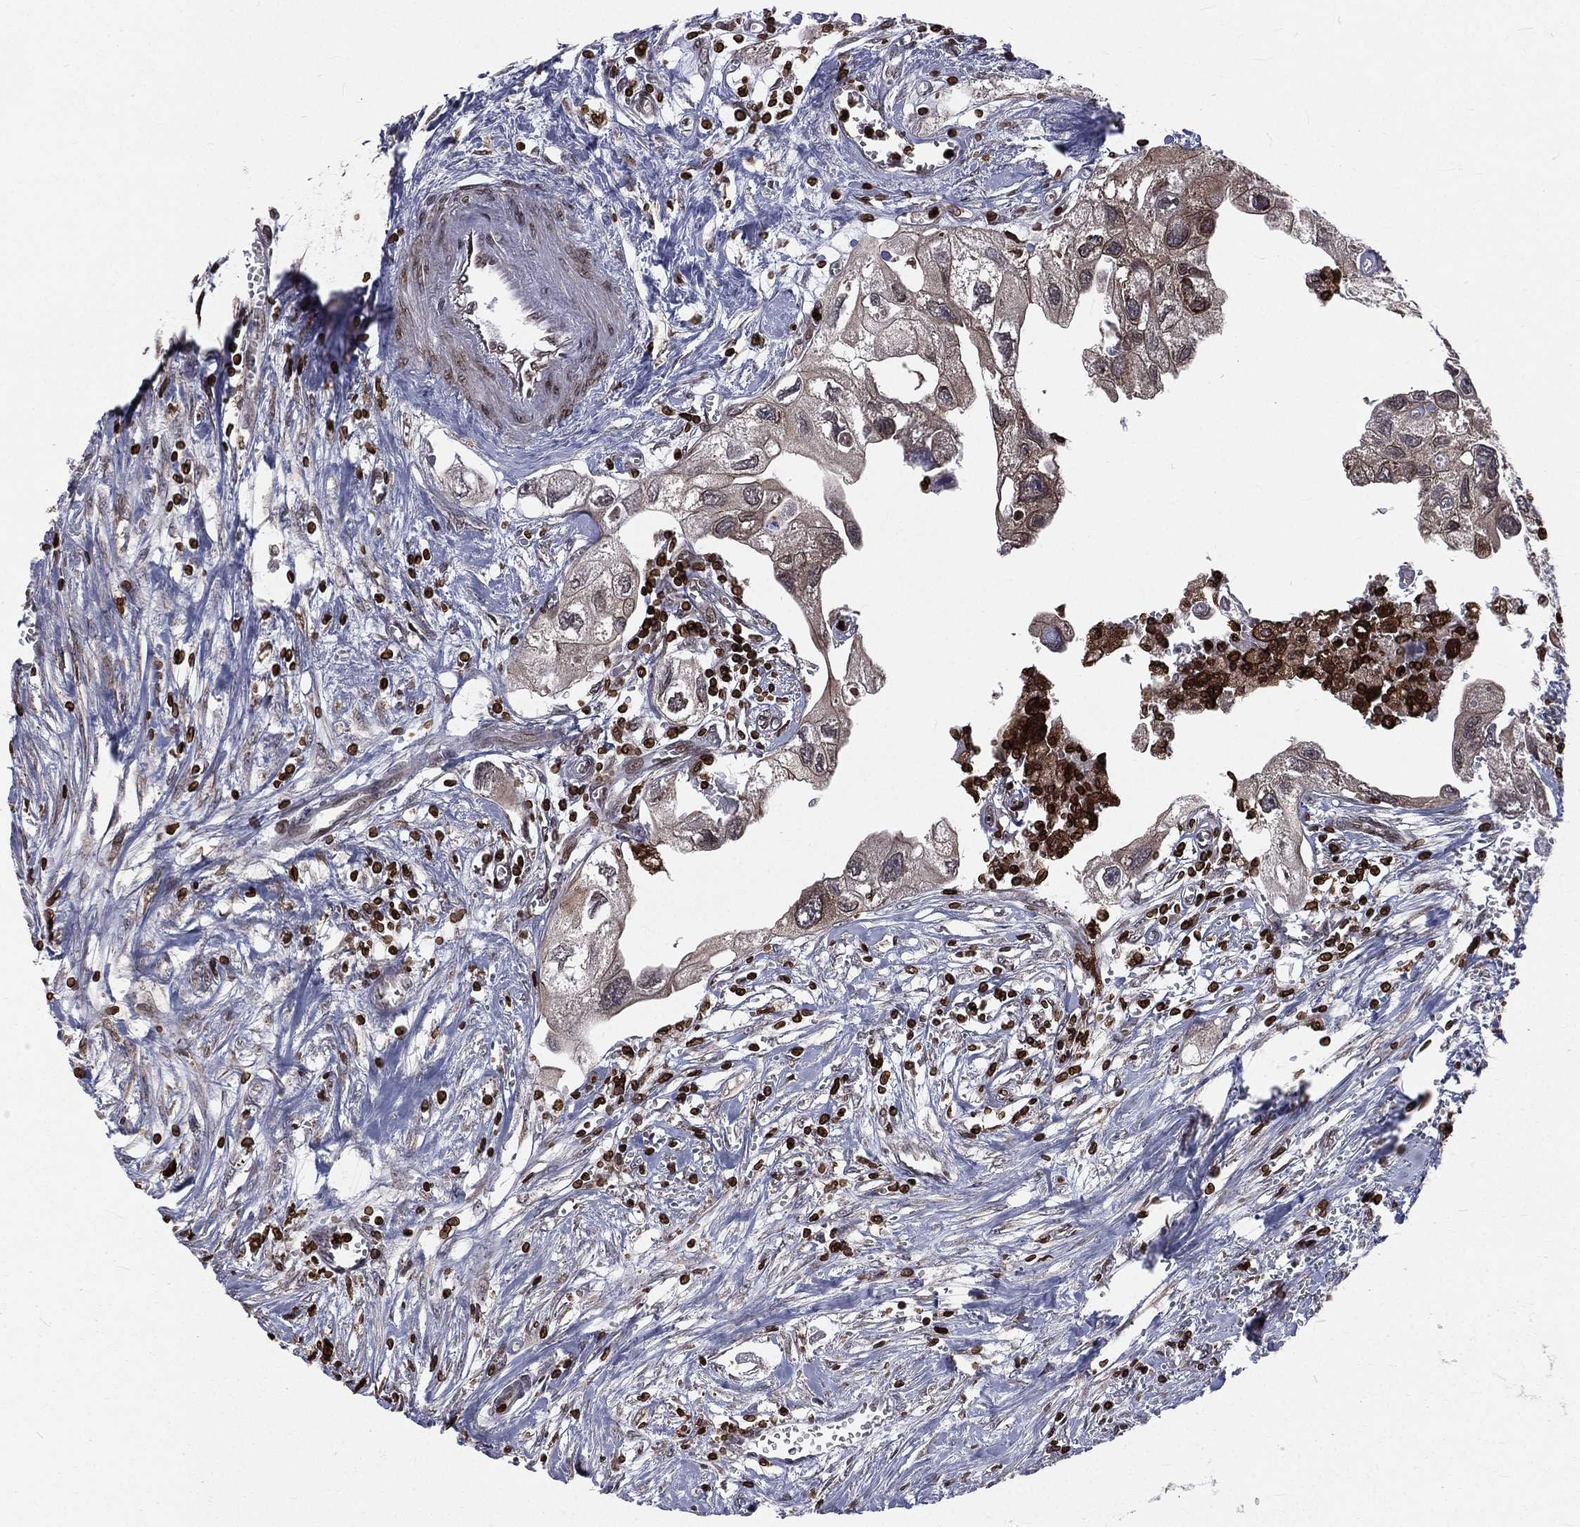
{"staining": {"intensity": "negative", "quantity": "none", "location": "none"}, "tissue": "urothelial cancer", "cell_type": "Tumor cells", "image_type": "cancer", "snomed": [{"axis": "morphology", "description": "Urothelial carcinoma, High grade"}, {"axis": "topography", "description": "Urinary bladder"}], "caption": "High-grade urothelial carcinoma was stained to show a protein in brown. There is no significant positivity in tumor cells.", "gene": "LBR", "patient": {"sex": "male", "age": 59}}